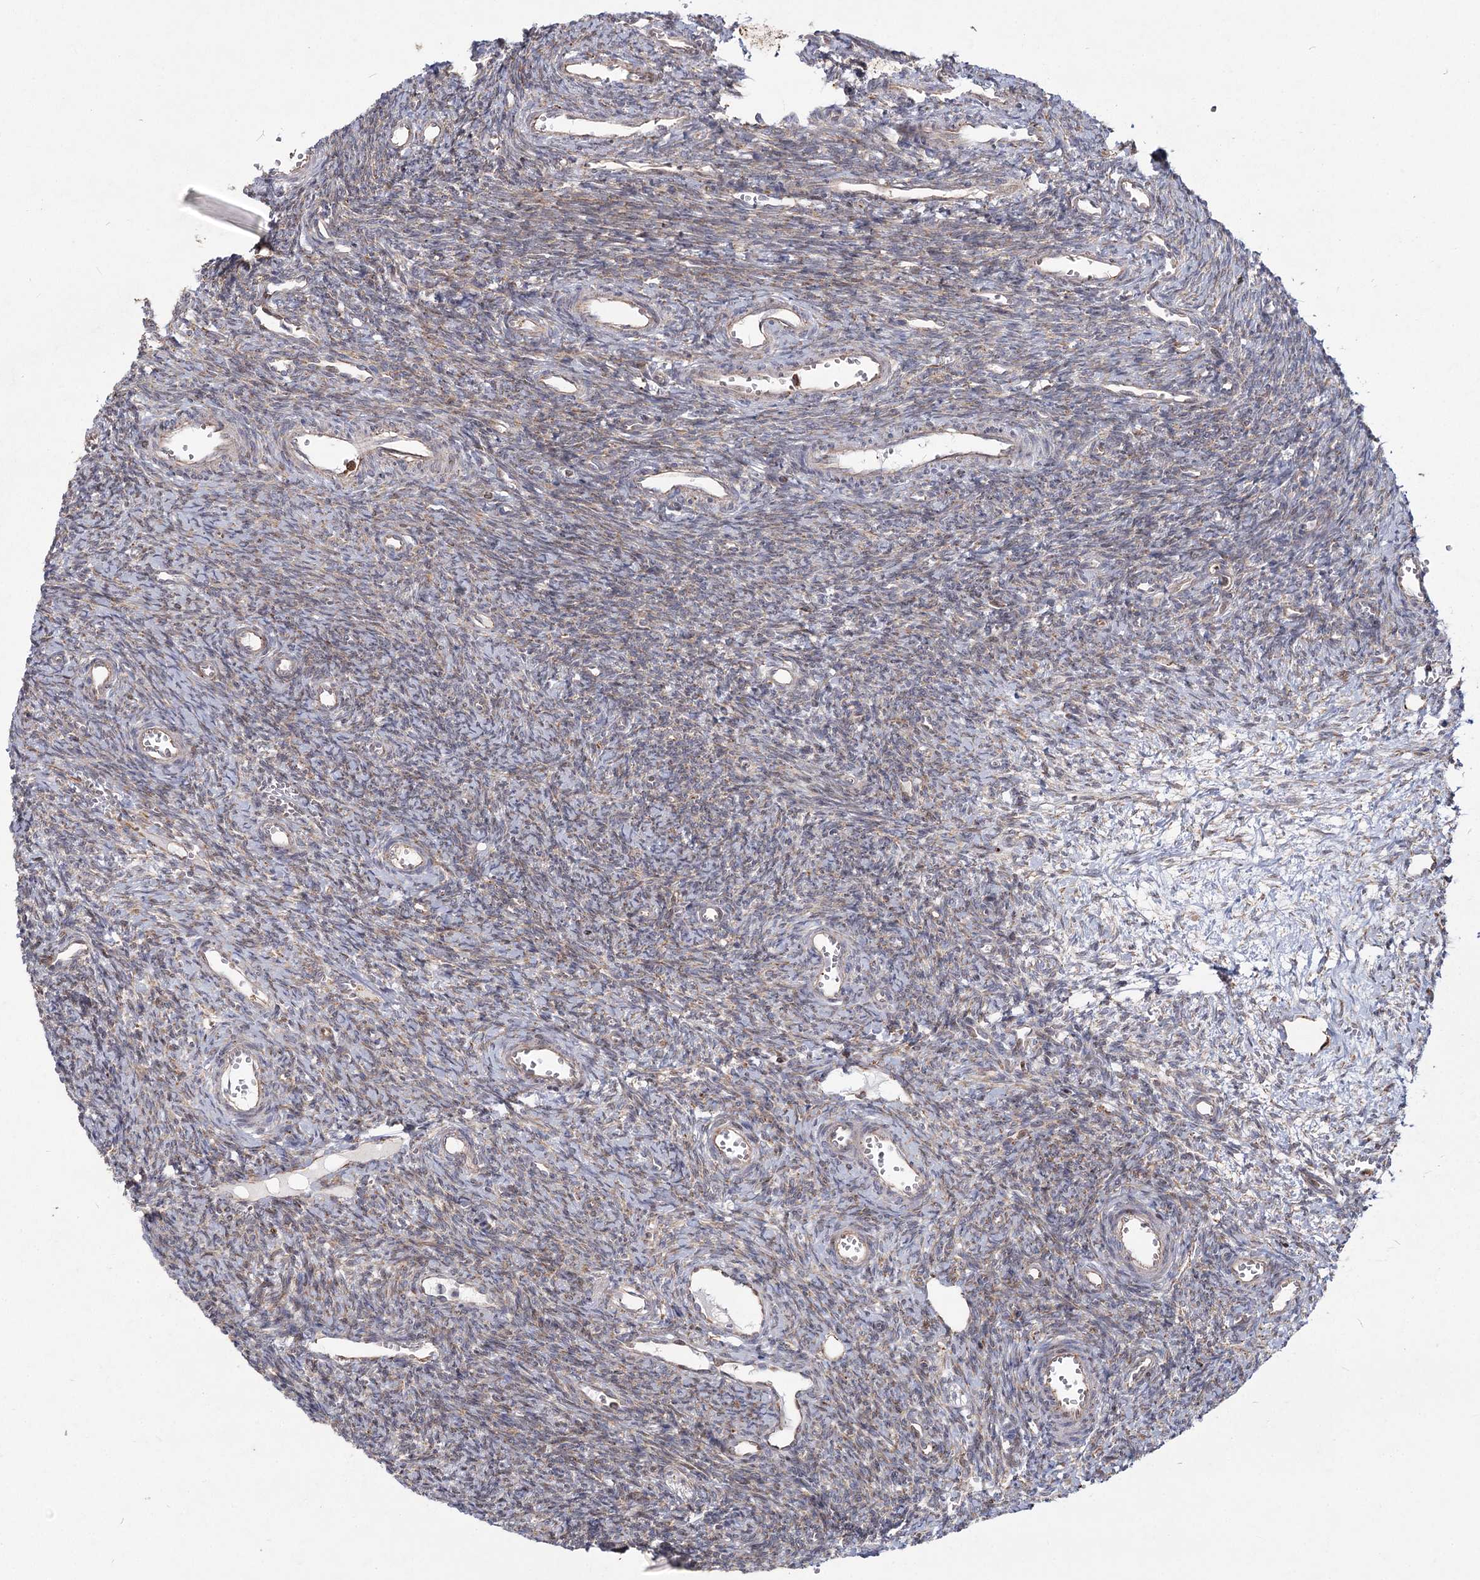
{"staining": {"intensity": "negative", "quantity": "none", "location": "none"}, "tissue": "ovary", "cell_type": "Follicle cells", "image_type": "normal", "snomed": [{"axis": "morphology", "description": "Normal tissue, NOS"}, {"axis": "topography", "description": "Ovary"}], "caption": "High magnification brightfield microscopy of benign ovary stained with DAB (brown) and counterstained with hematoxylin (blue): follicle cells show no significant expression. (Stains: DAB (3,3'-diaminobenzidine) immunohistochemistry with hematoxylin counter stain, Microscopy: brightfield microscopy at high magnification).", "gene": "NHLRC2", "patient": {"sex": "female", "age": 39}}